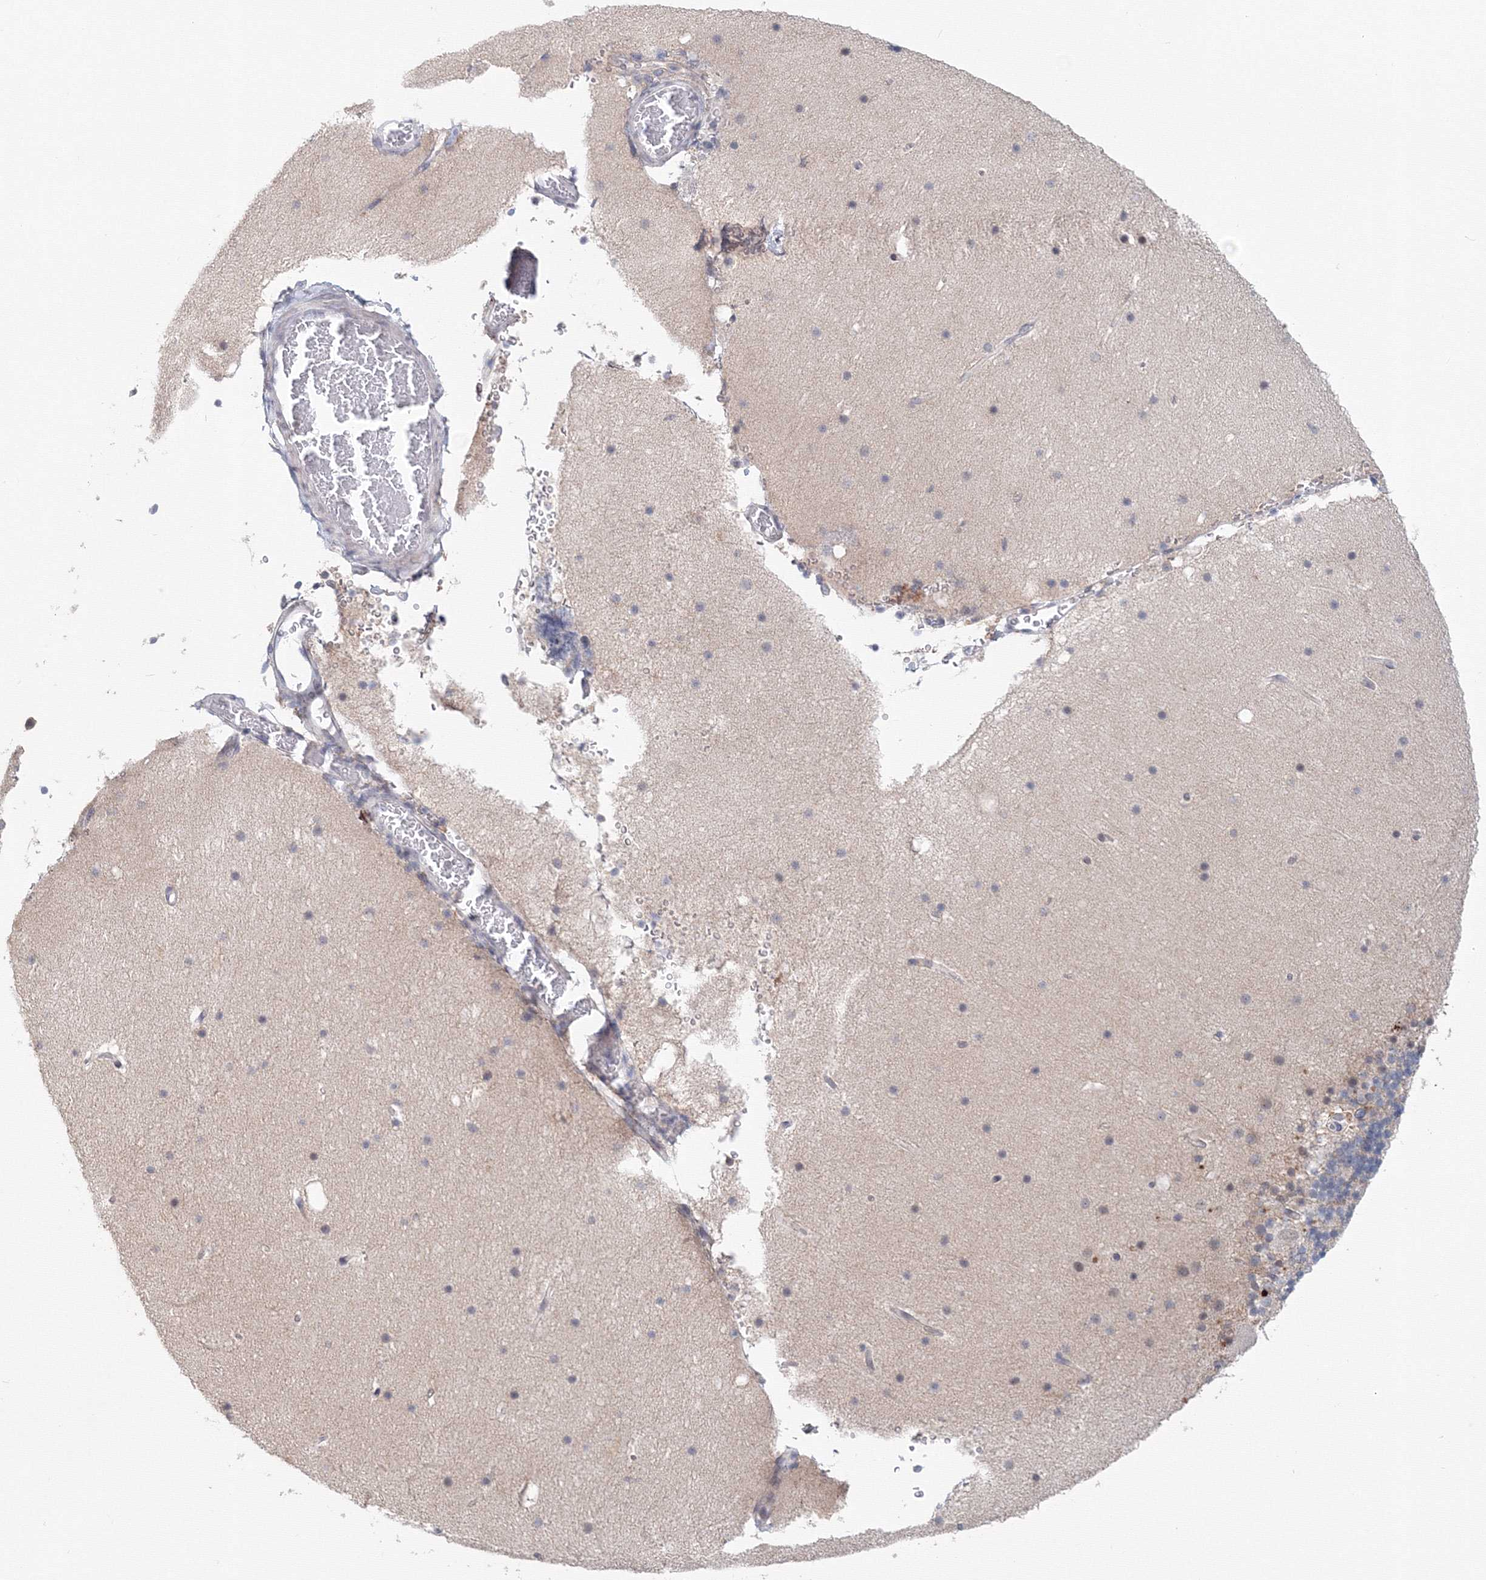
{"staining": {"intensity": "negative", "quantity": "none", "location": "none"}, "tissue": "cerebellum", "cell_type": "Cells in granular layer", "image_type": "normal", "snomed": [{"axis": "morphology", "description": "Normal tissue, NOS"}, {"axis": "topography", "description": "Cerebellum"}], "caption": "Cerebellum stained for a protein using immunohistochemistry shows no expression cells in granular layer.", "gene": "SLC7A7", "patient": {"sex": "male", "age": 57}}